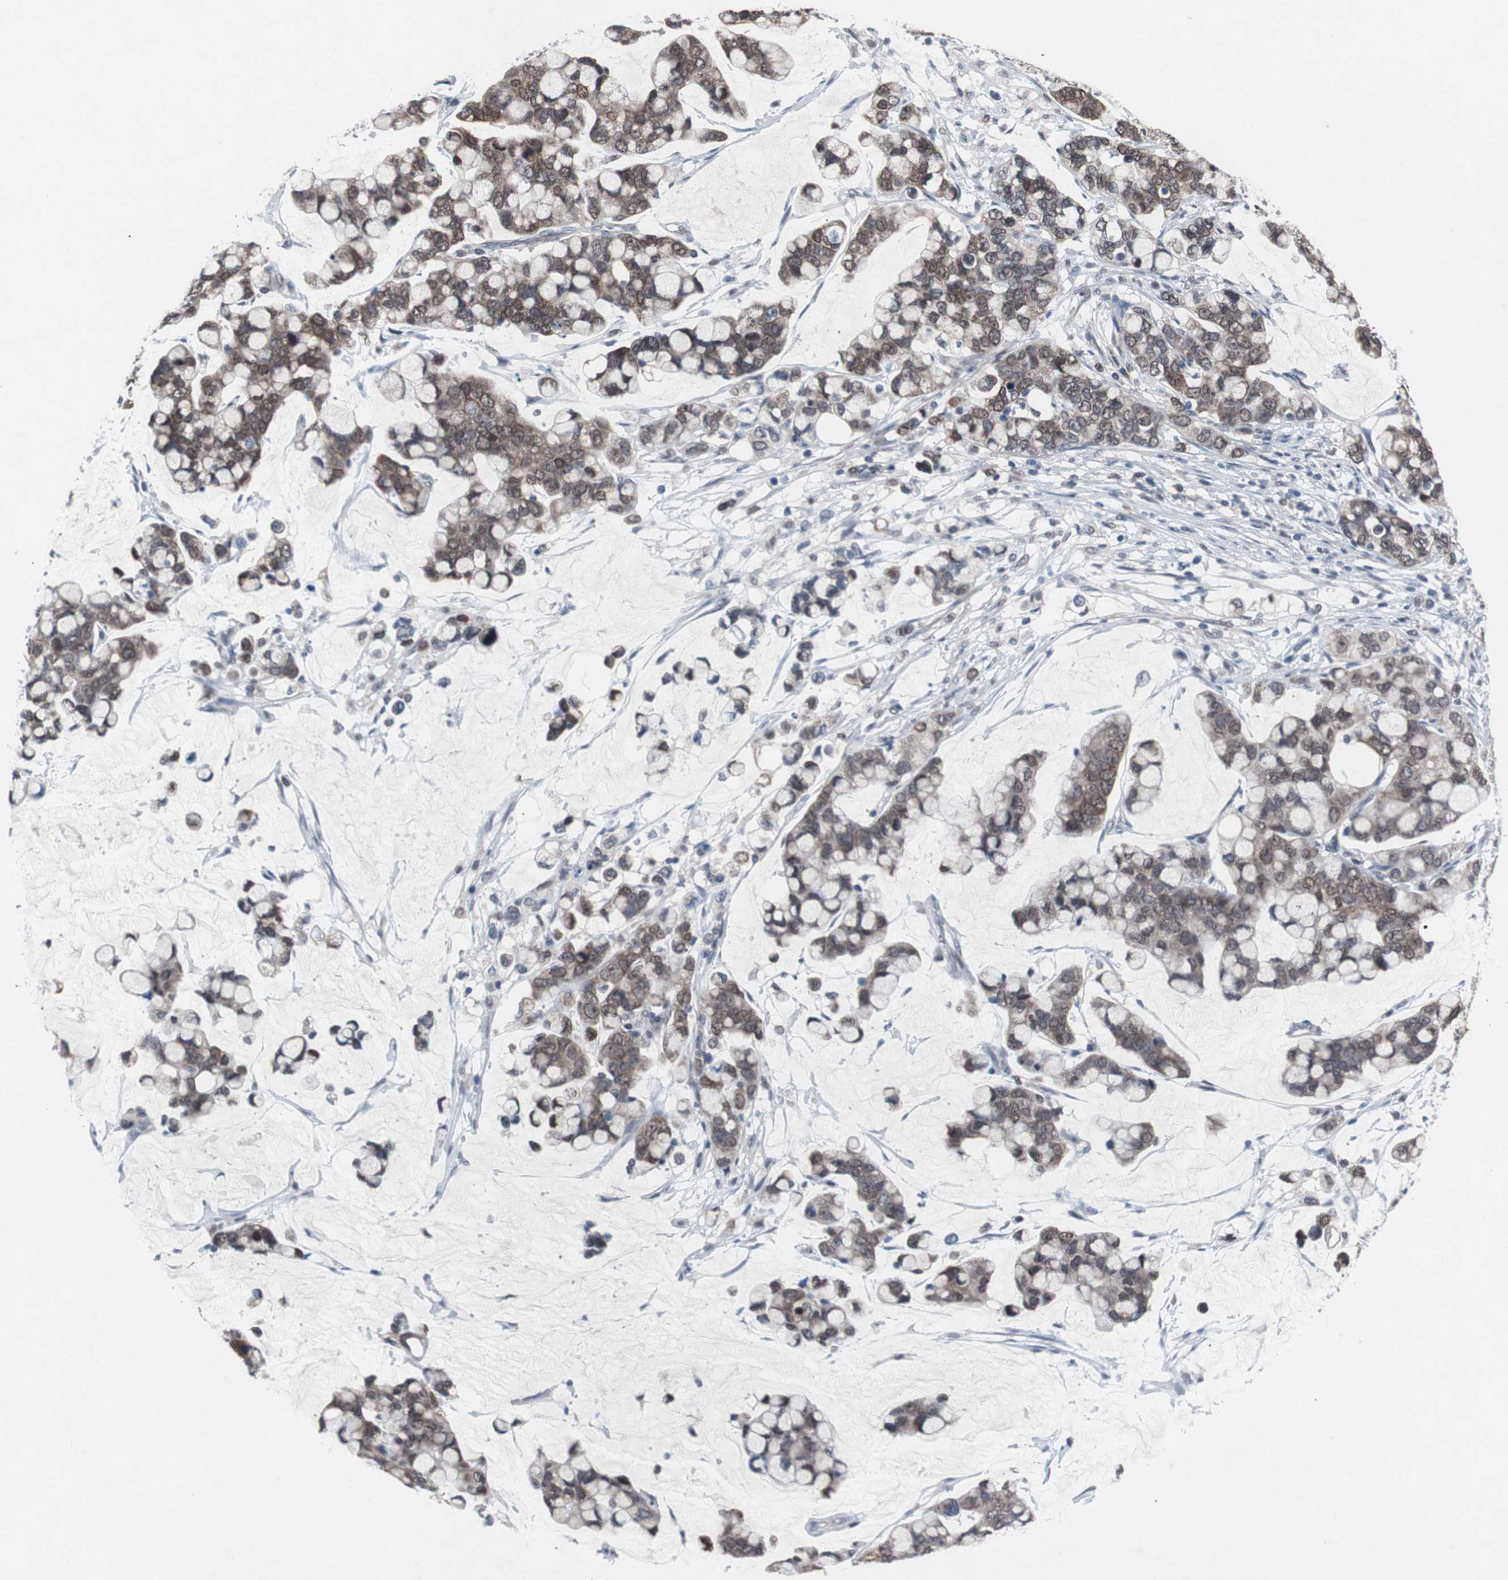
{"staining": {"intensity": "moderate", "quantity": ">75%", "location": "cytoplasmic/membranous,nuclear"}, "tissue": "stomach cancer", "cell_type": "Tumor cells", "image_type": "cancer", "snomed": [{"axis": "morphology", "description": "Adenocarcinoma, NOS"}, {"axis": "topography", "description": "Stomach, lower"}], "caption": "Protein staining displays moderate cytoplasmic/membranous and nuclear positivity in approximately >75% of tumor cells in stomach adenocarcinoma.", "gene": "RBM47", "patient": {"sex": "male", "age": 84}}